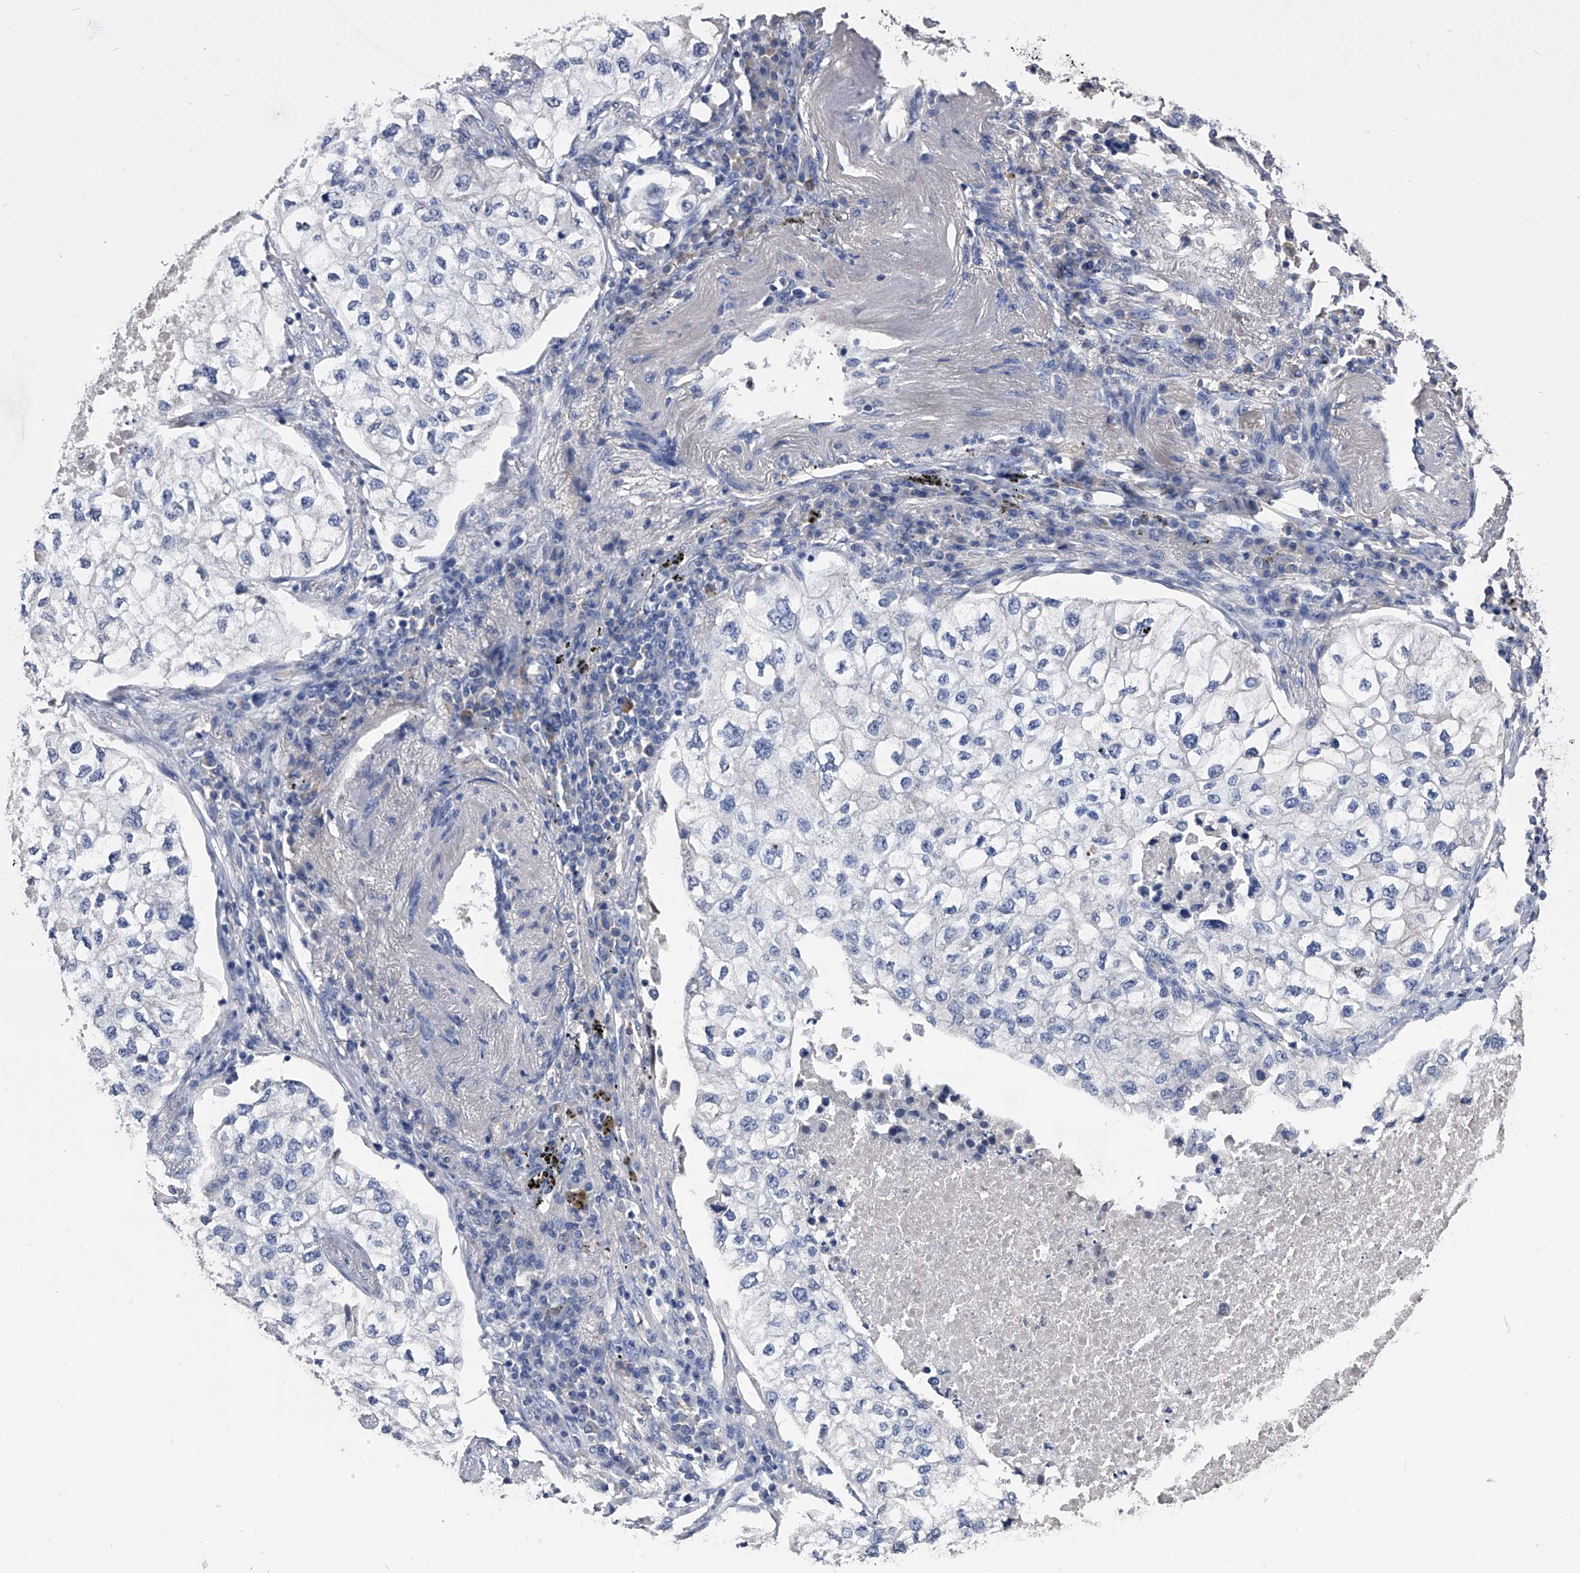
{"staining": {"intensity": "negative", "quantity": "none", "location": "none"}, "tissue": "lung cancer", "cell_type": "Tumor cells", "image_type": "cancer", "snomed": [{"axis": "morphology", "description": "Adenocarcinoma, NOS"}, {"axis": "topography", "description": "Lung"}], "caption": "Tumor cells are negative for brown protein staining in lung cancer.", "gene": "EFCAB7", "patient": {"sex": "male", "age": 63}}